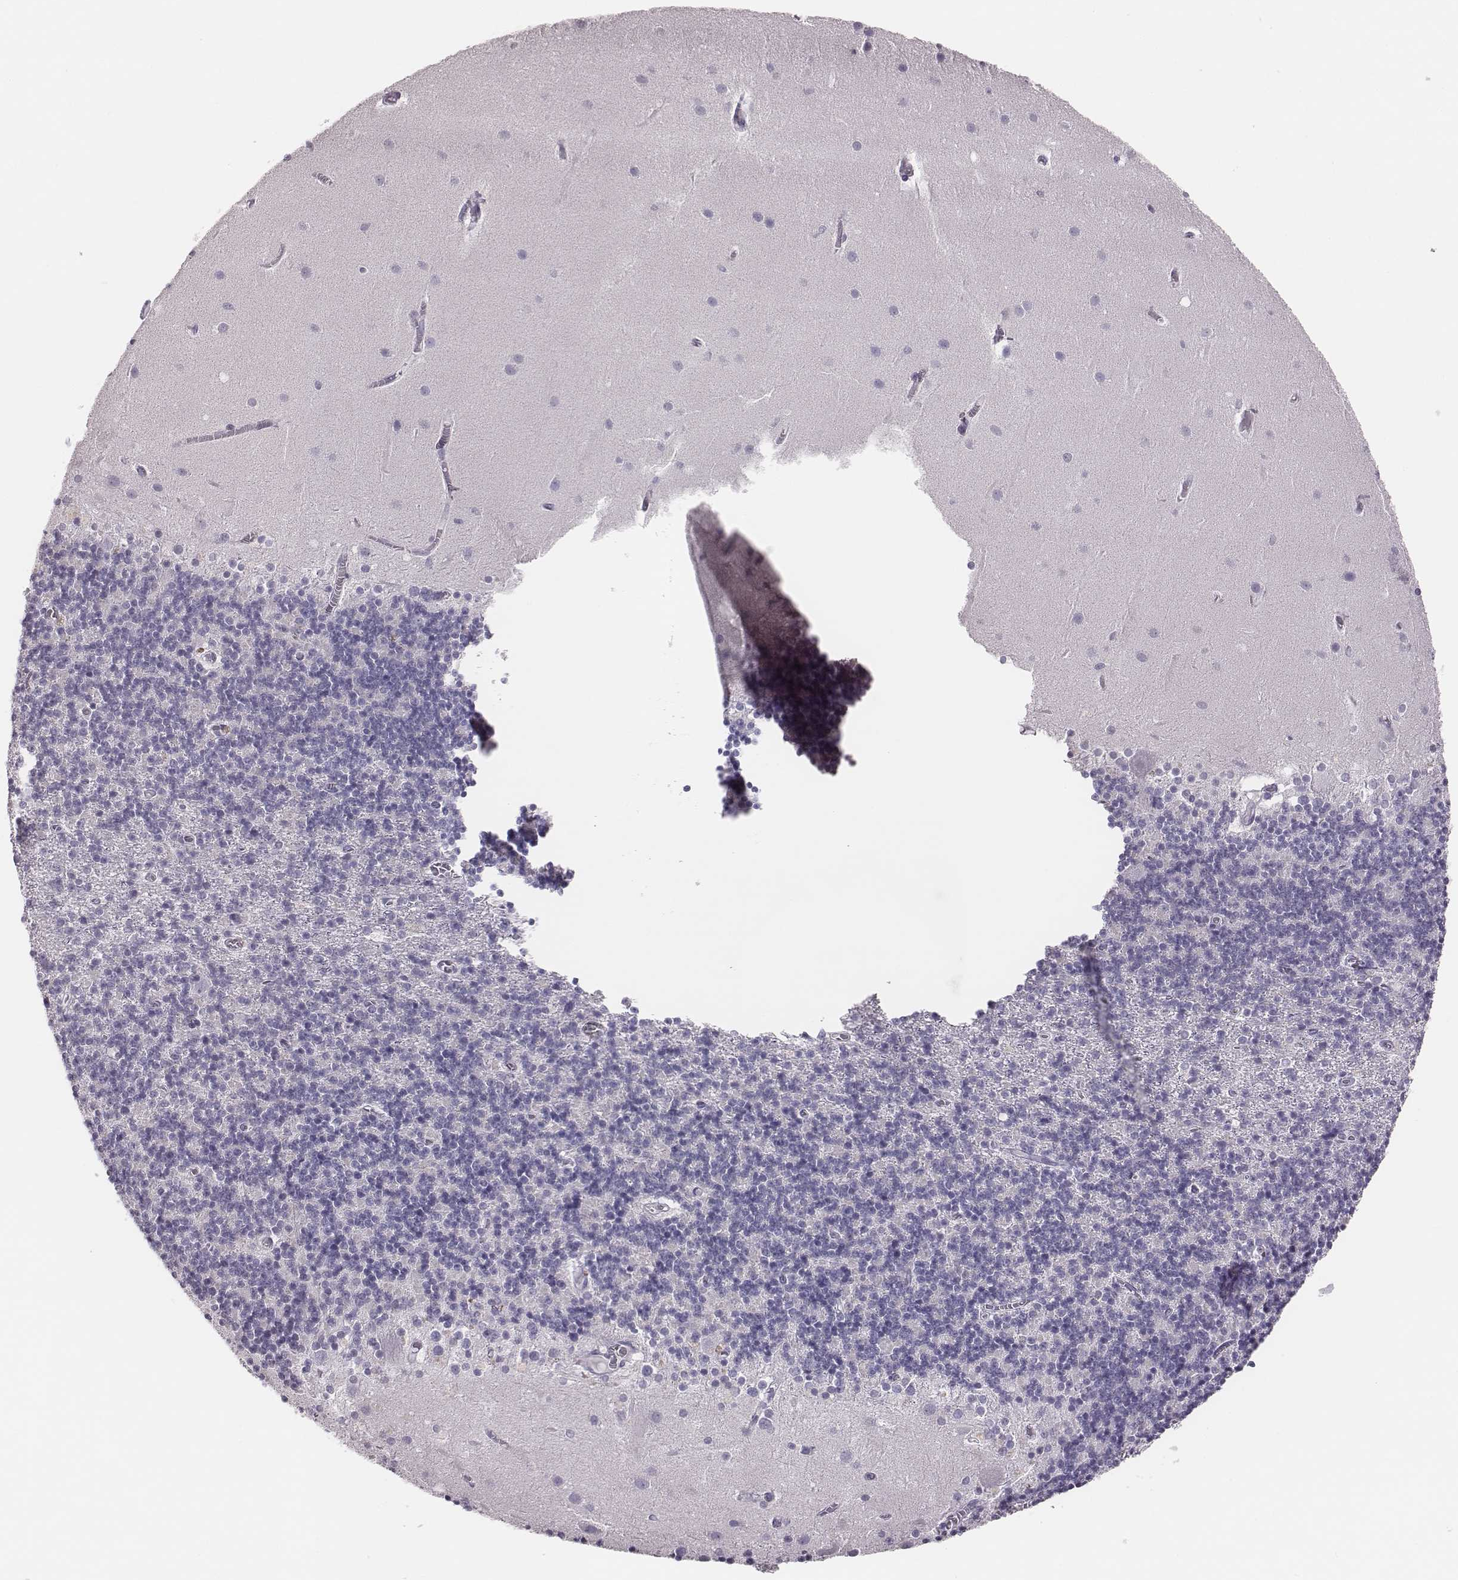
{"staining": {"intensity": "negative", "quantity": "none", "location": "none"}, "tissue": "cerebellum", "cell_type": "Cells in granular layer", "image_type": "normal", "snomed": [{"axis": "morphology", "description": "Normal tissue, NOS"}, {"axis": "topography", "description": "Cerebellum"}], "caption": "Protein analysis of normal cerebellum shows no significant staining in cells in granular layer.", "gene": "H1", "patient": {"sex": "male", "age": 70}}